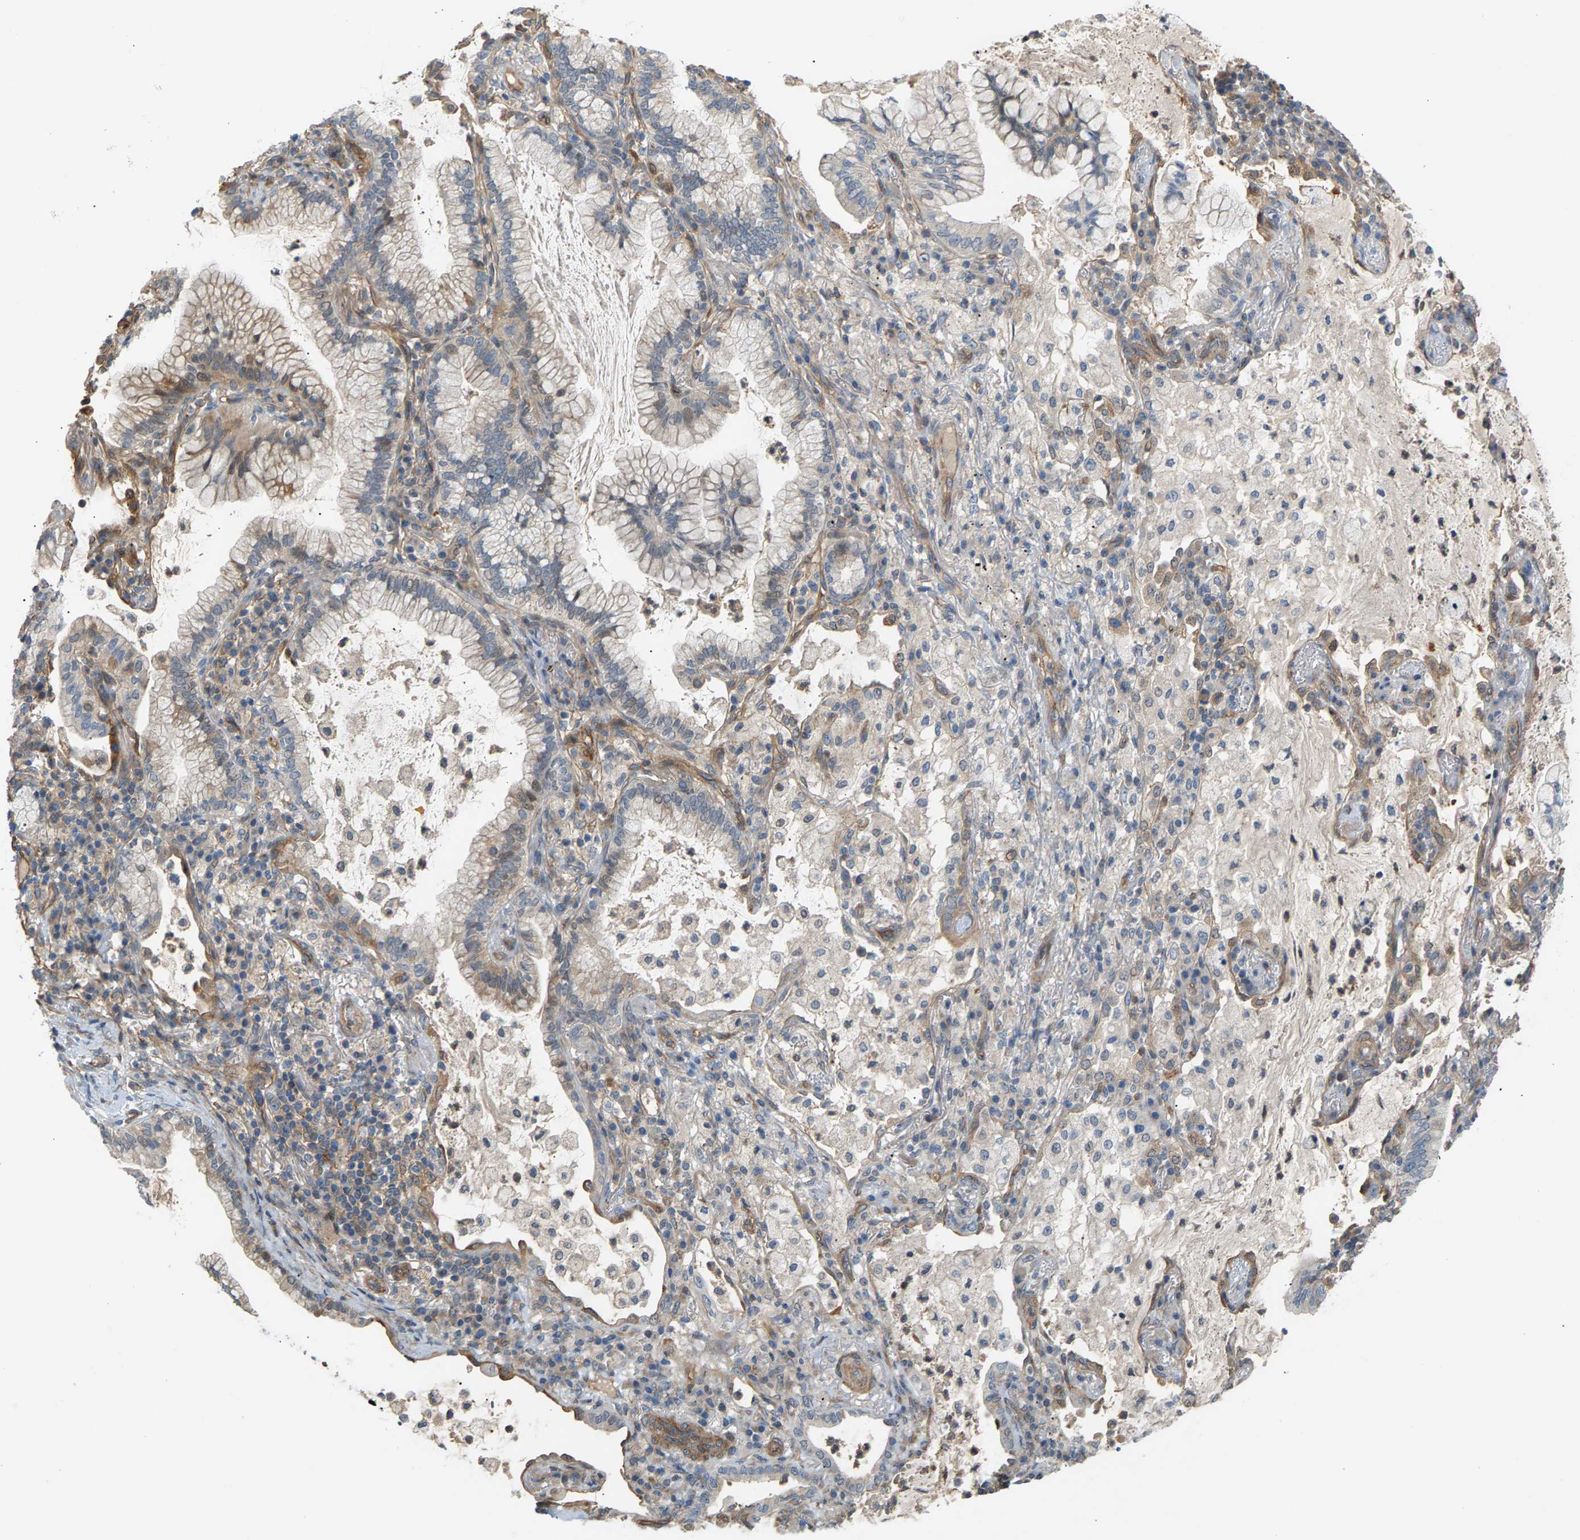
{"staining": {"intensity": "weak", "quantity": "<25%", "location": "cytoplasmic/membranous"}, "tissue": "lung cancer", "cell_type": "Tumor cells", "image_type": "cancer", "snomed": [{"axis": "morphology", "description": "Adenocarcinoma, NOS"}, {"axis": "topography", "description": "Lung"}], "caption": "An immunohistochemistry histopathology image of lung adenocarcinoma is shown. There is no staining in tumor cells of lung adenocarcinoma.", "gene": "KRTAP27-1", "patient": {"sex": "female", "age": 70}}